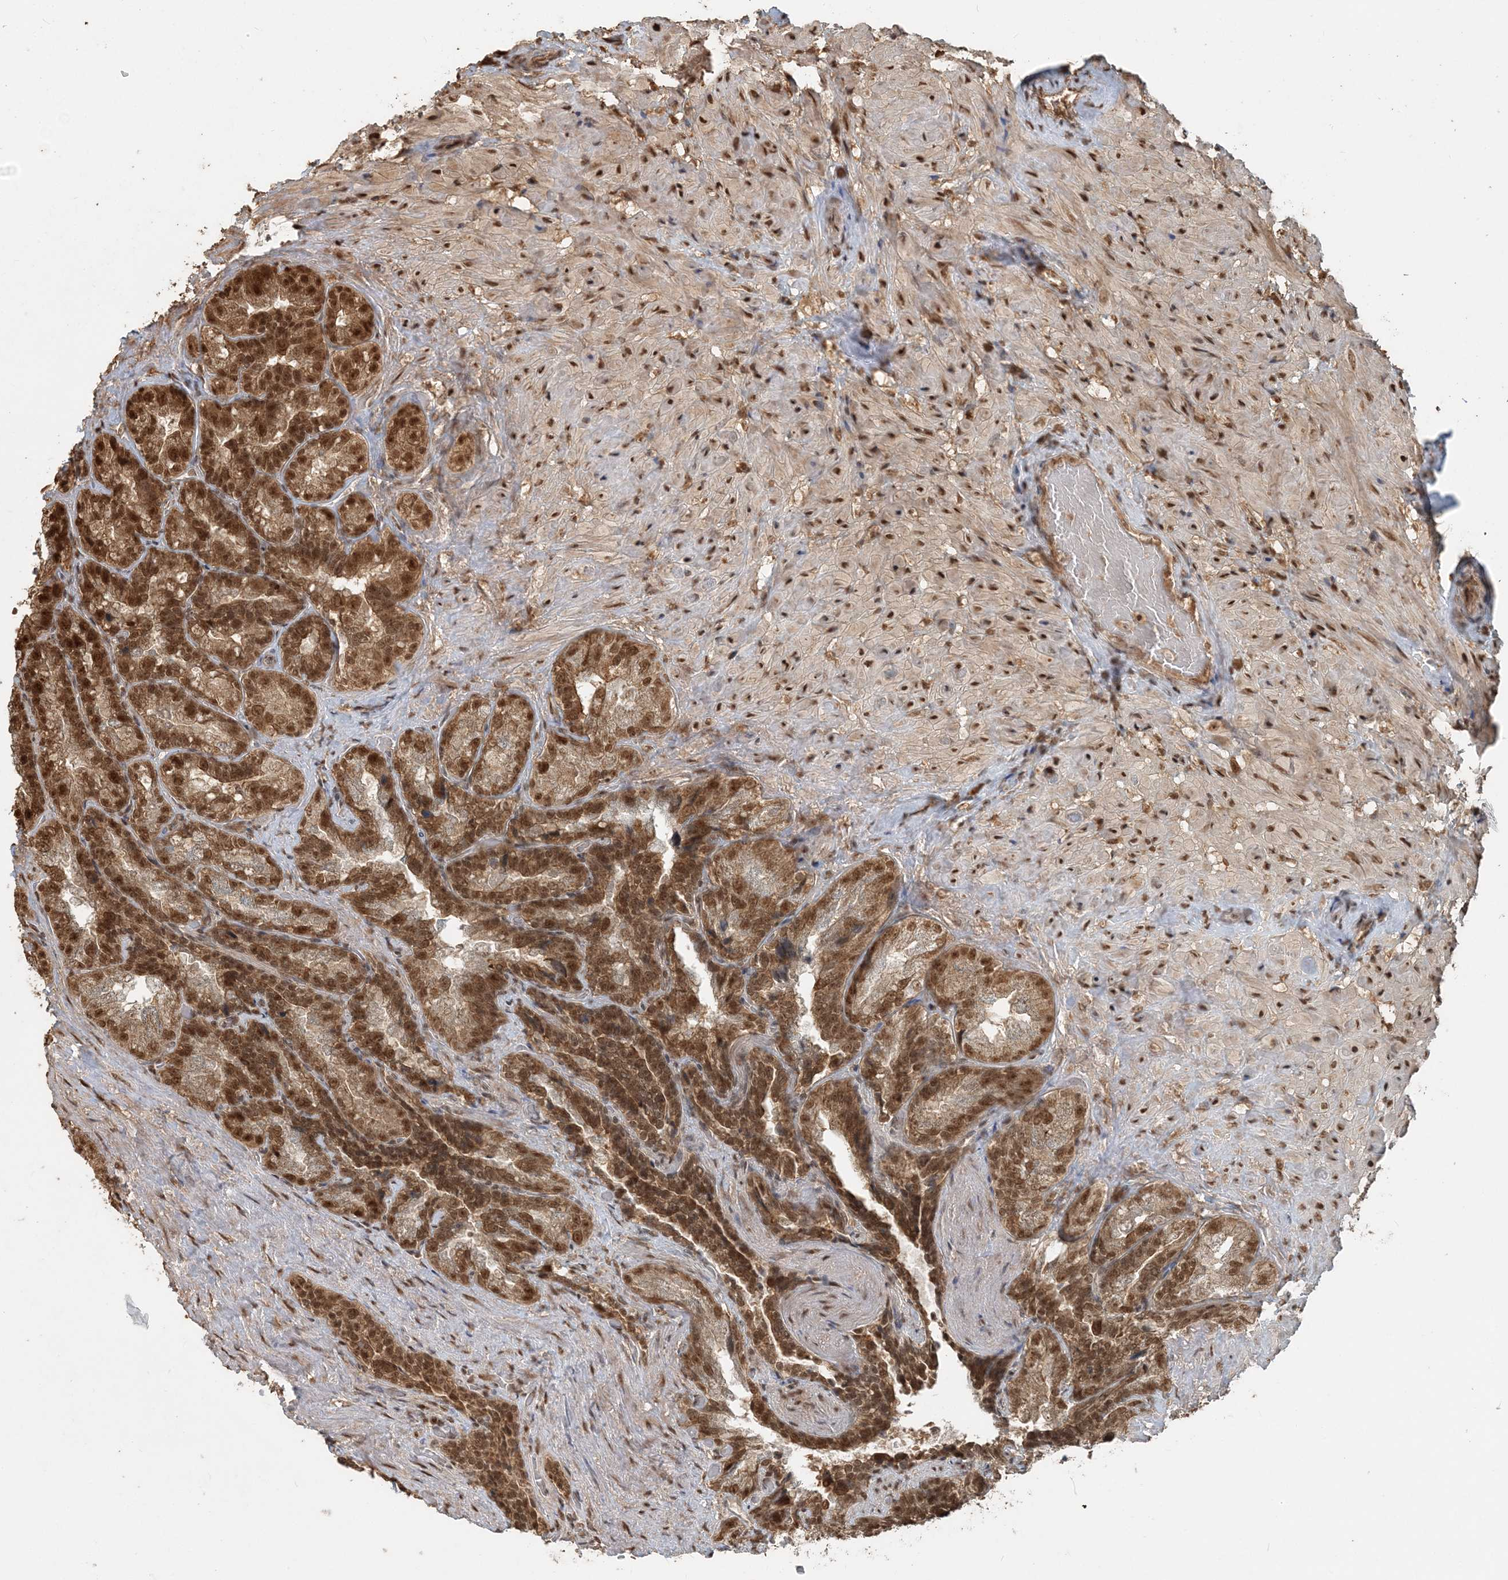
{"staining": {"intensity": "strong", "quantity": ">75%", "location": "cytoplasmic/membranous,nuclear"}, "tissue": "seminal vesicle", "cell_type": "Glandular cells", "image_type": "normal", "snomed": [{"axis": "morphology", "description": "Normal tissue, NOS"}, {"axis": "topography", "description": "Seminal veicle"}, {"axis": "topography", "description": "Peripheral nerve tissue"}], "caption": "Unremarkable seminal vesicle shows strong cytoplasmic/membranous,nuclear expression in about >75% of glandular cells, visualized by immunohistochemistry. (DAB = brown stain, brightfield microscopy at high magnification).", "gene": "ARHGAP35", "patient": {"sex": "male", "age": 63}}